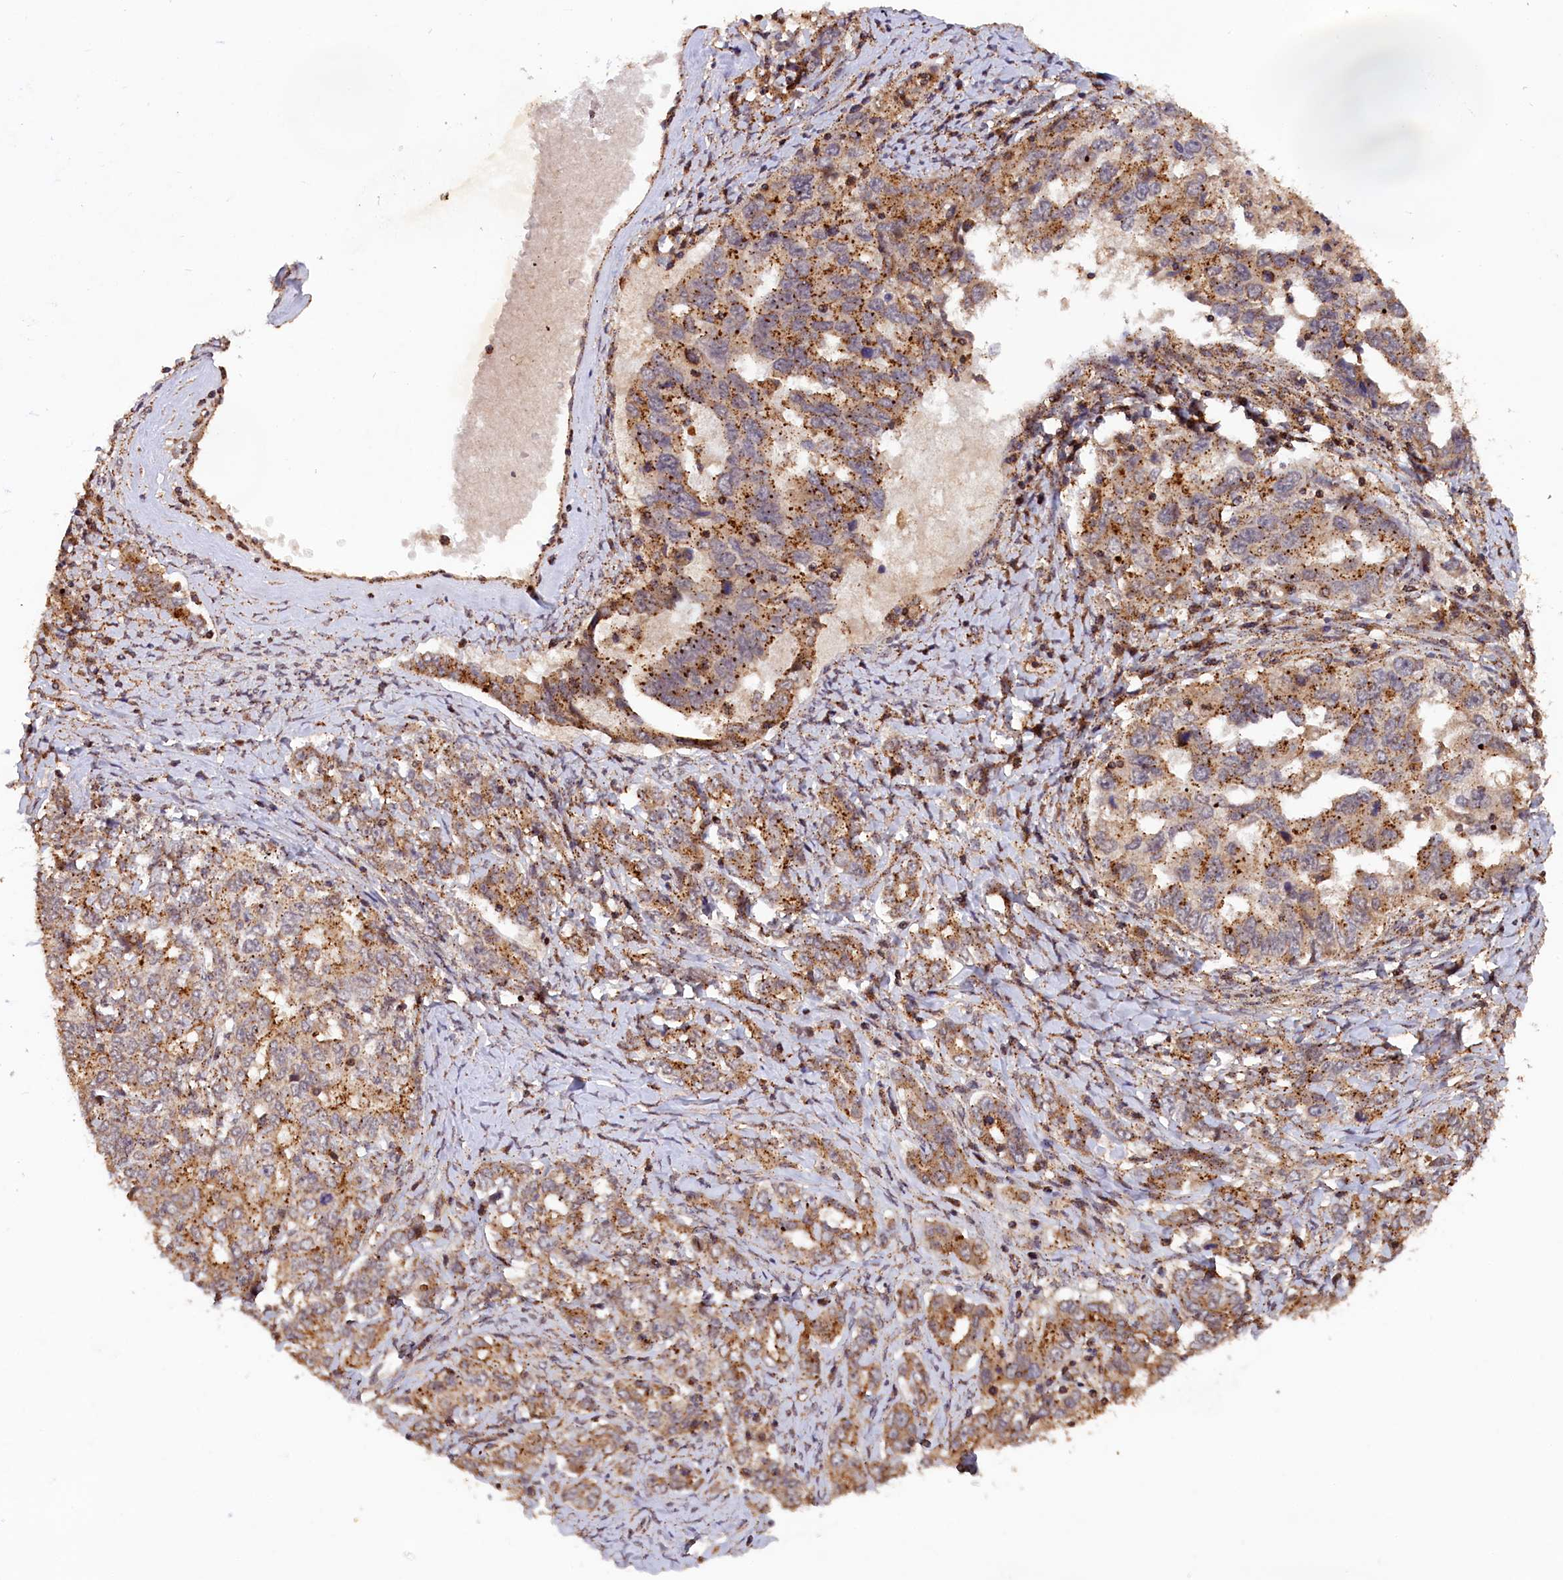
{"staining": {"intensity": "strong", "quantity": ">75%", "location": "cytoplasmic/membranous"}, "tissue": "ovarian cancer", "cell_type": "Tumor cells", "image_type": "cancer", "snomed": [{"axis": "morphology", "description": "Carcinoma, endometroid"}, {"axis": "topography", "description": "Ovary"}], "caption": "Ovarian cancer was stained to show a protein in brown. There is high levels of strong cytoplasmic/membranous expression in about >75% of tumor cells.", "gene": "IST1", "patient": {"sex": "female", "age": 62}}